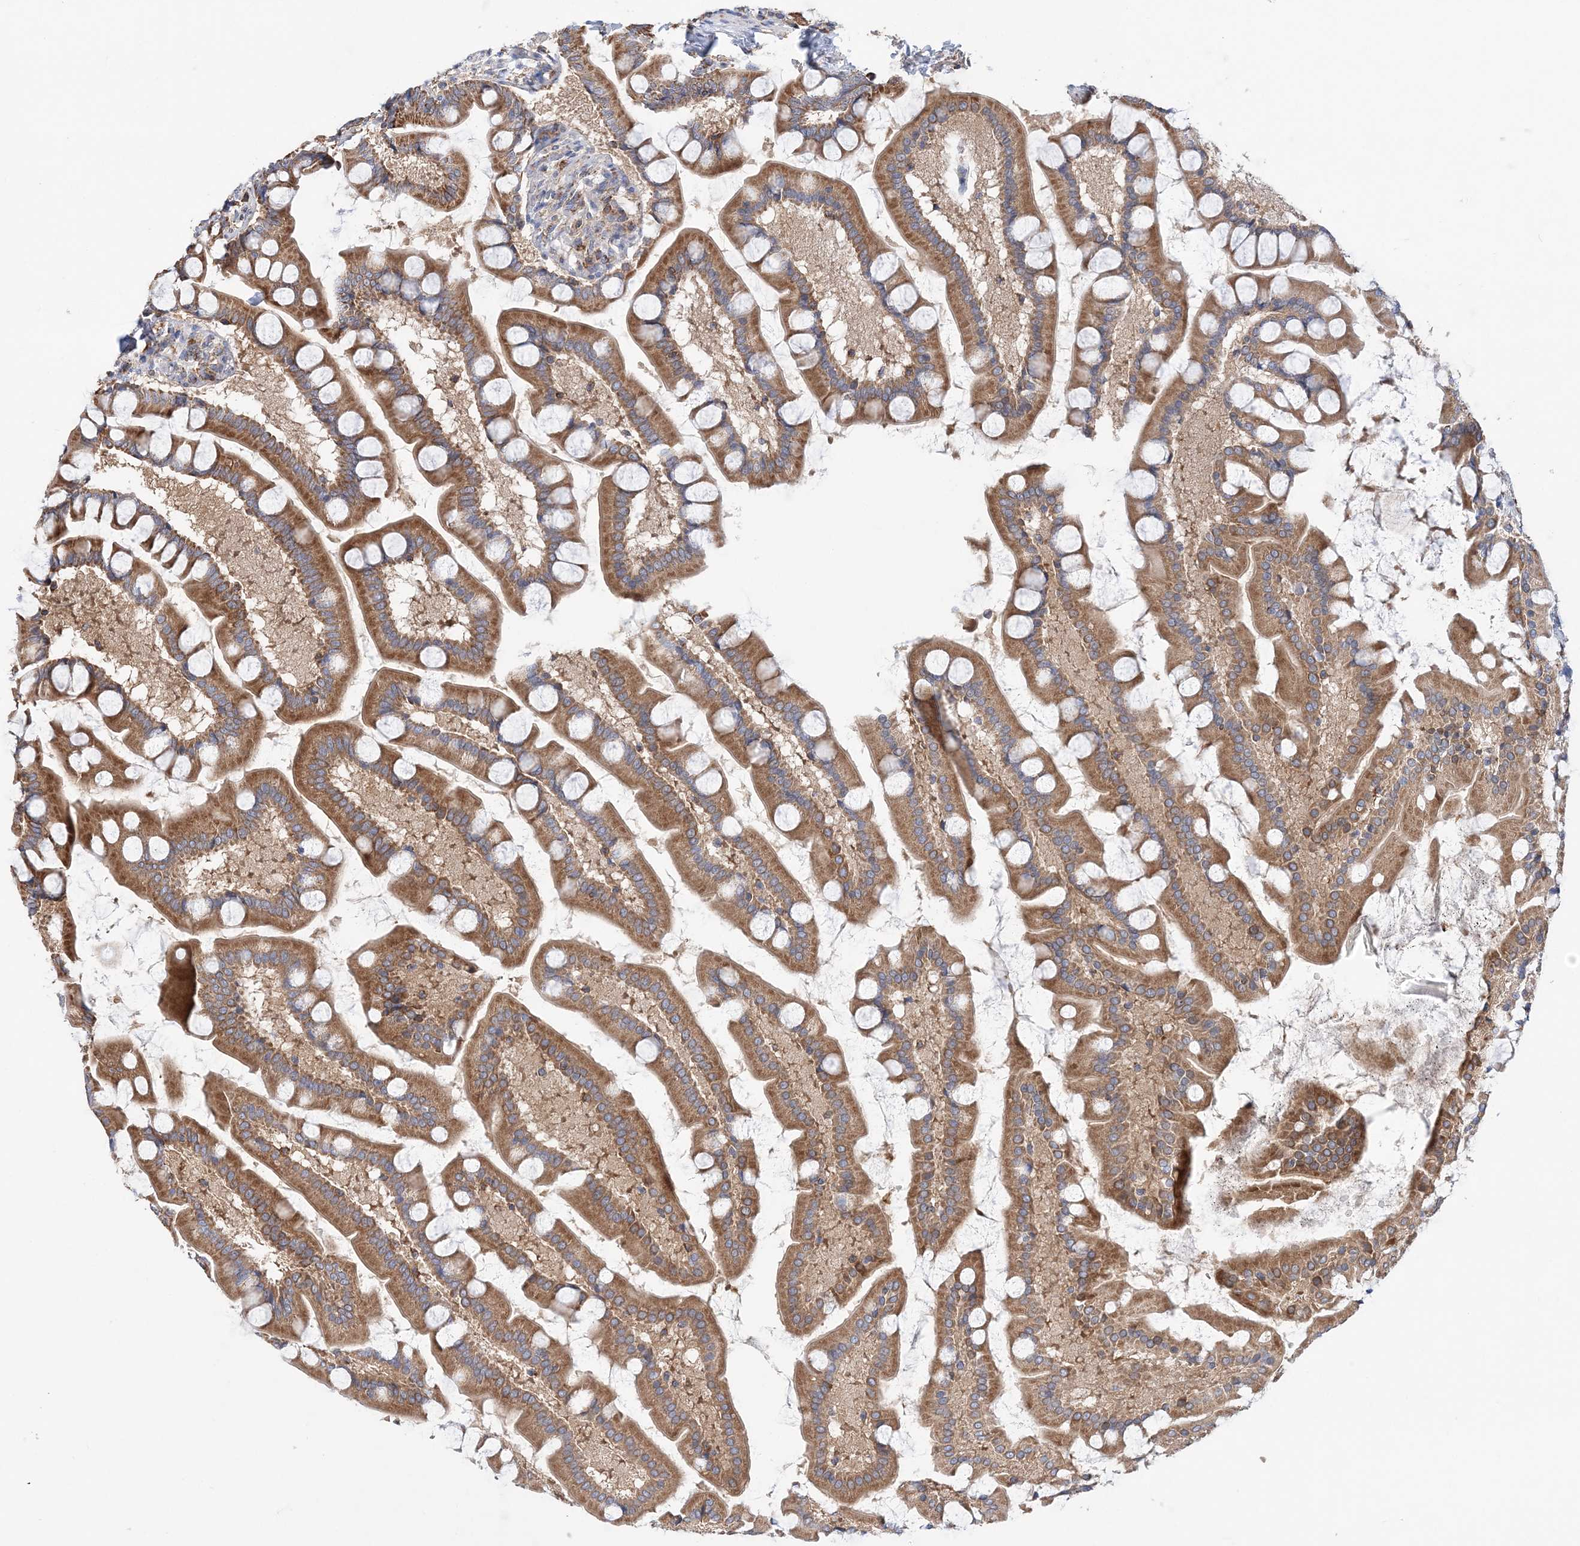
{"staining": {"intensity": "moderate", "quantity": ">75%", "location": "cytoplasmic/membranous"}, "tissue": "small intestine", "cell_type": "Glandular cells", "image_type": "normal", "snomed": [{"axis": "morphology", "description": "Normal tissue, NOS"}, {"axis": "topography", "description": "Small intestine"}], "caption": "IHC of unremarkable human small intestine exhibits medium levels of moderate cytoplasmic/membranous expression in approximately >75% of glandular cells. The protein is shown in brown color, while the nuclei are stained blue.", "gene": "TTC32", "patient": {"sex": "male", "age": 41}}